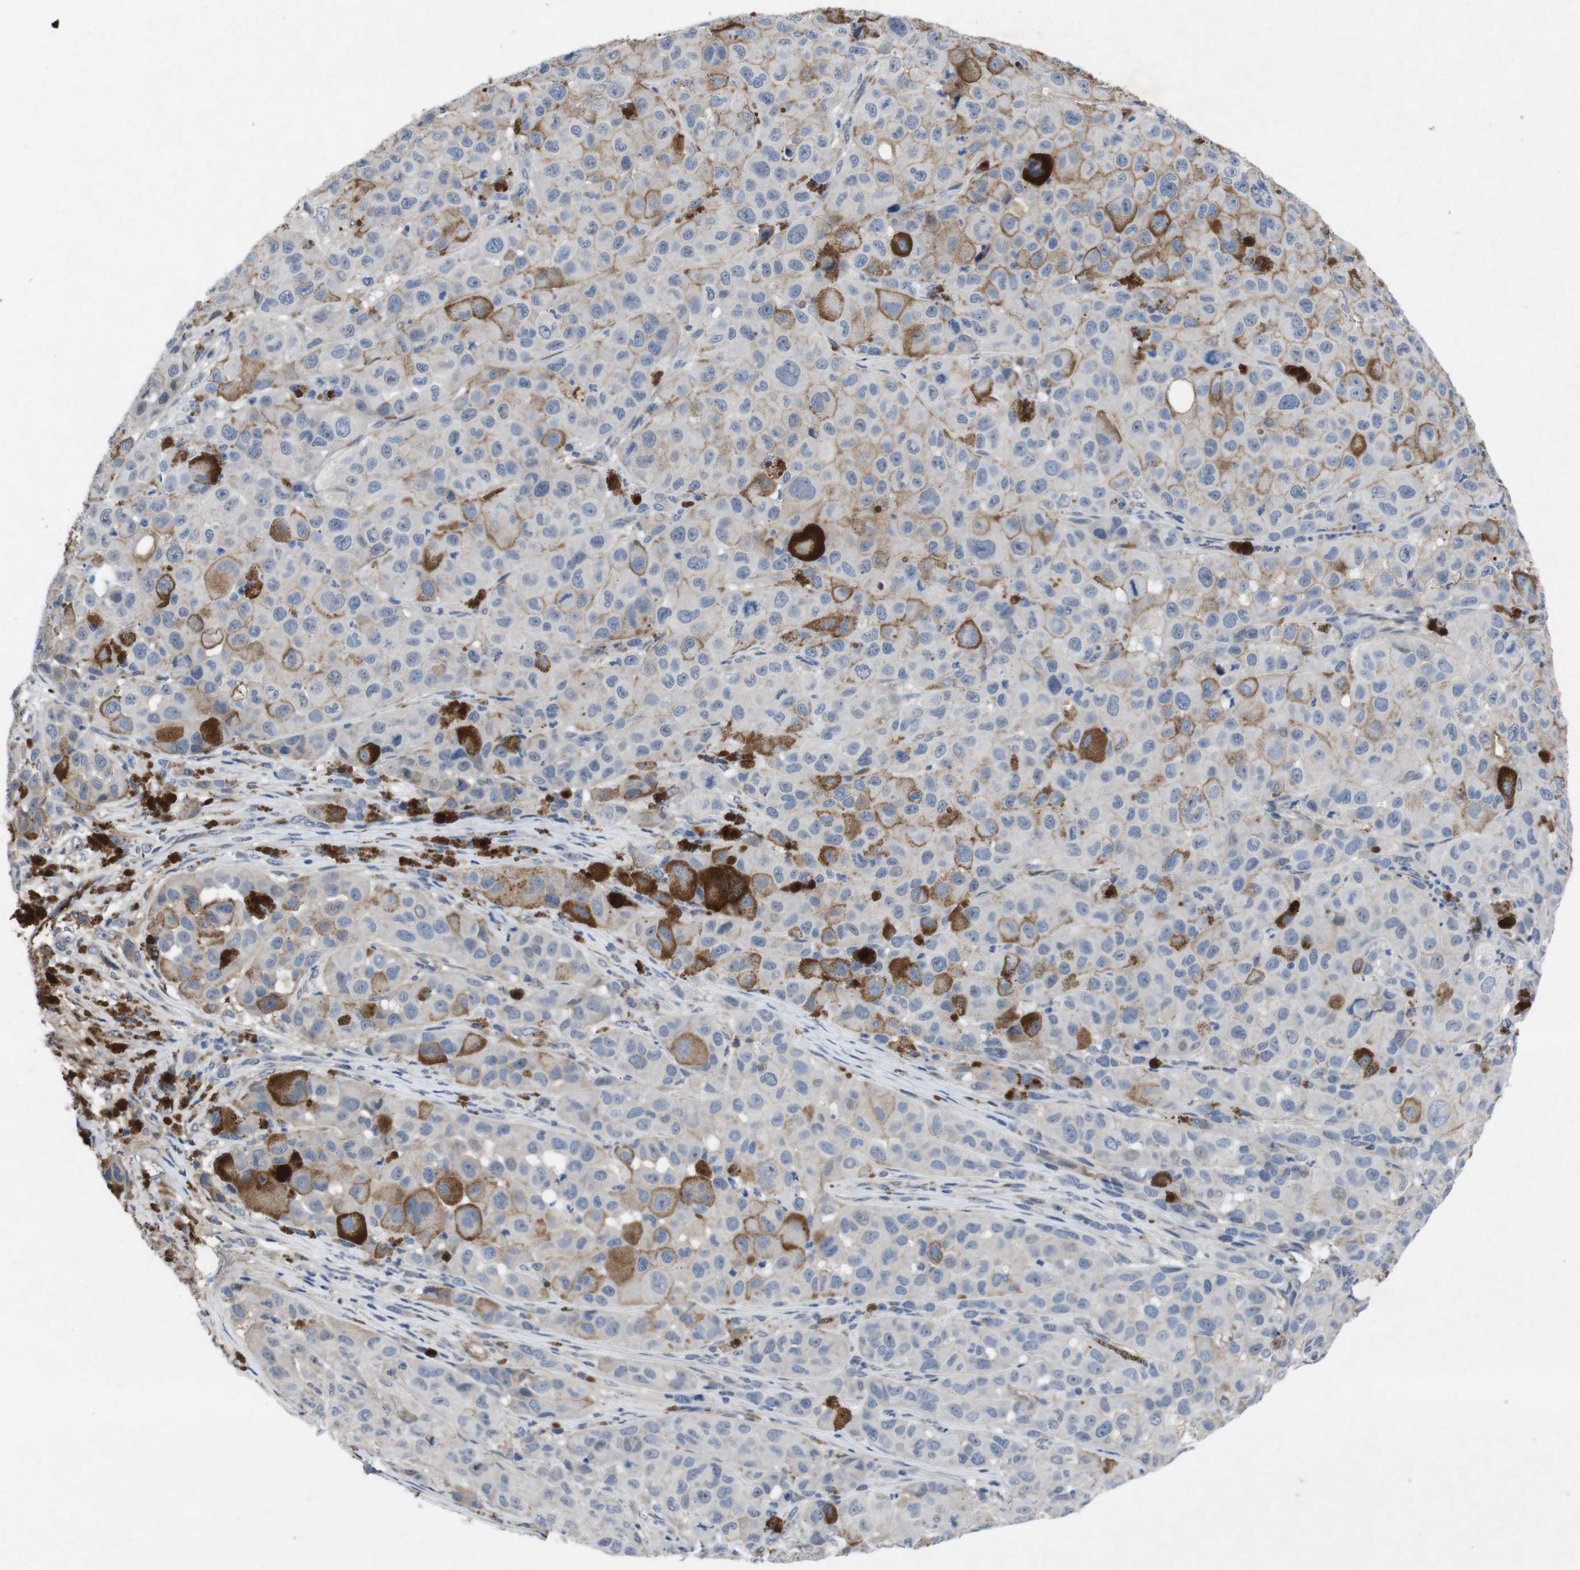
{"staining": {"intensity": "weak", "quantity": "25%-75%", "location": "cytoplasmic/membranous"}, "tissue": "melanoma", "cell_type": "Tumor cells", "image_type": "cancer", "snomed": [{"axis": "morphology", "description": "Malignant melanoma, NOS"}, {"axis": "topography", "description": "Skin"}], "caption": "This is an image of immunohistochemistry (IHC) staining of malignant melanoma, which shows weak positivity in the cytoplasmic/membranous of tumor cells.", "gene": "SPTB", "patient": {"sex": "male", "age": 96}}